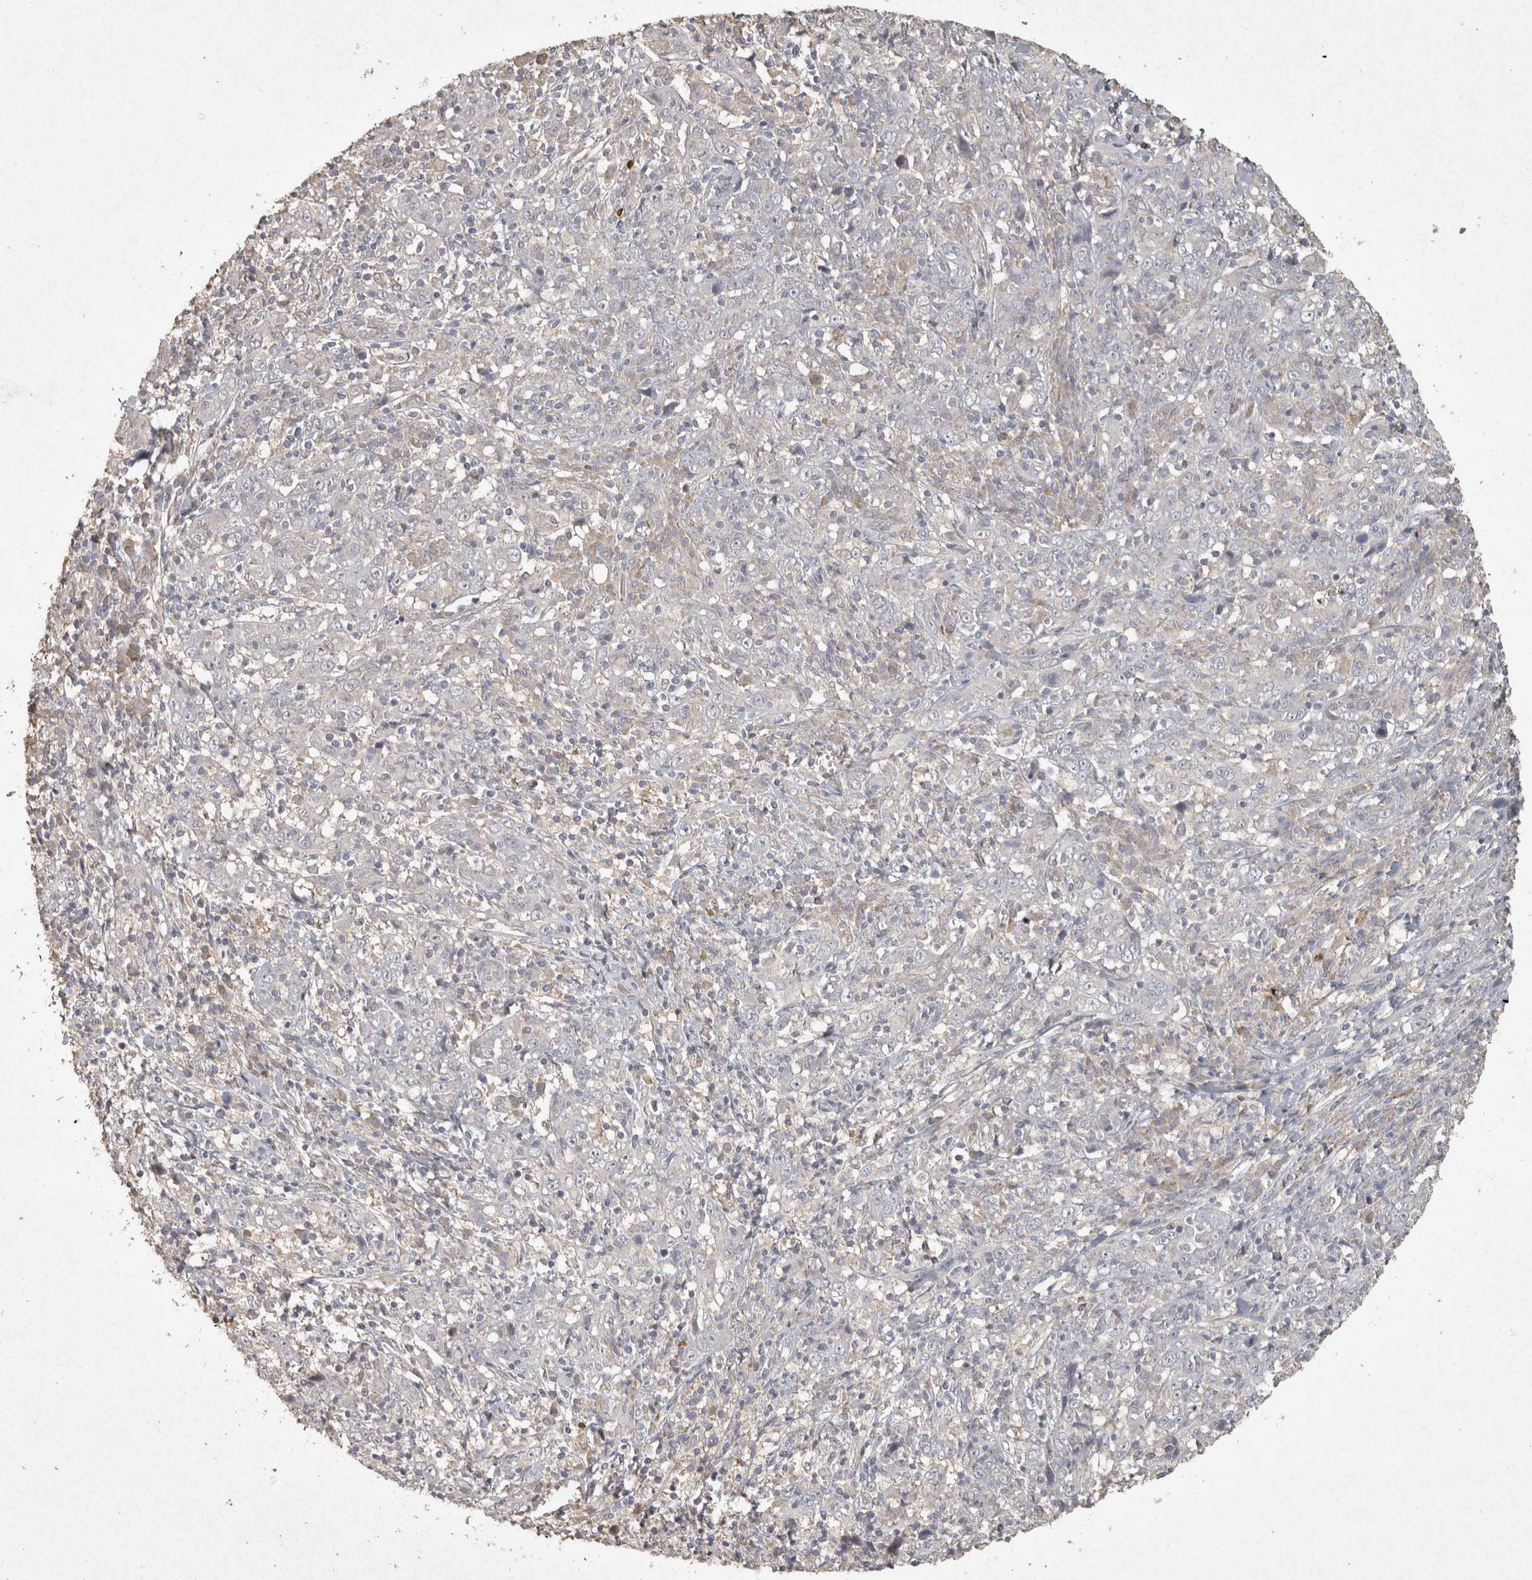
{"staining": {"intensity": "negative", "quantity": "none", "location": "none"}, "tissue": "cervical cancer", "cell_type": "Tumor cells", "image_type": "cancer", "snomed": [{"axis": "morphology", "description": "Squamous cell carcinoma, NOS"}, {"axis": "topography", "description": "Cervix"}], "caption": "The photomicrograph displays no significant positivity in tumor cells of cervical cancer (squamous cell carcinoma).", "gene": "OSTN", "patient": {"sex": "female", "age": 46}}